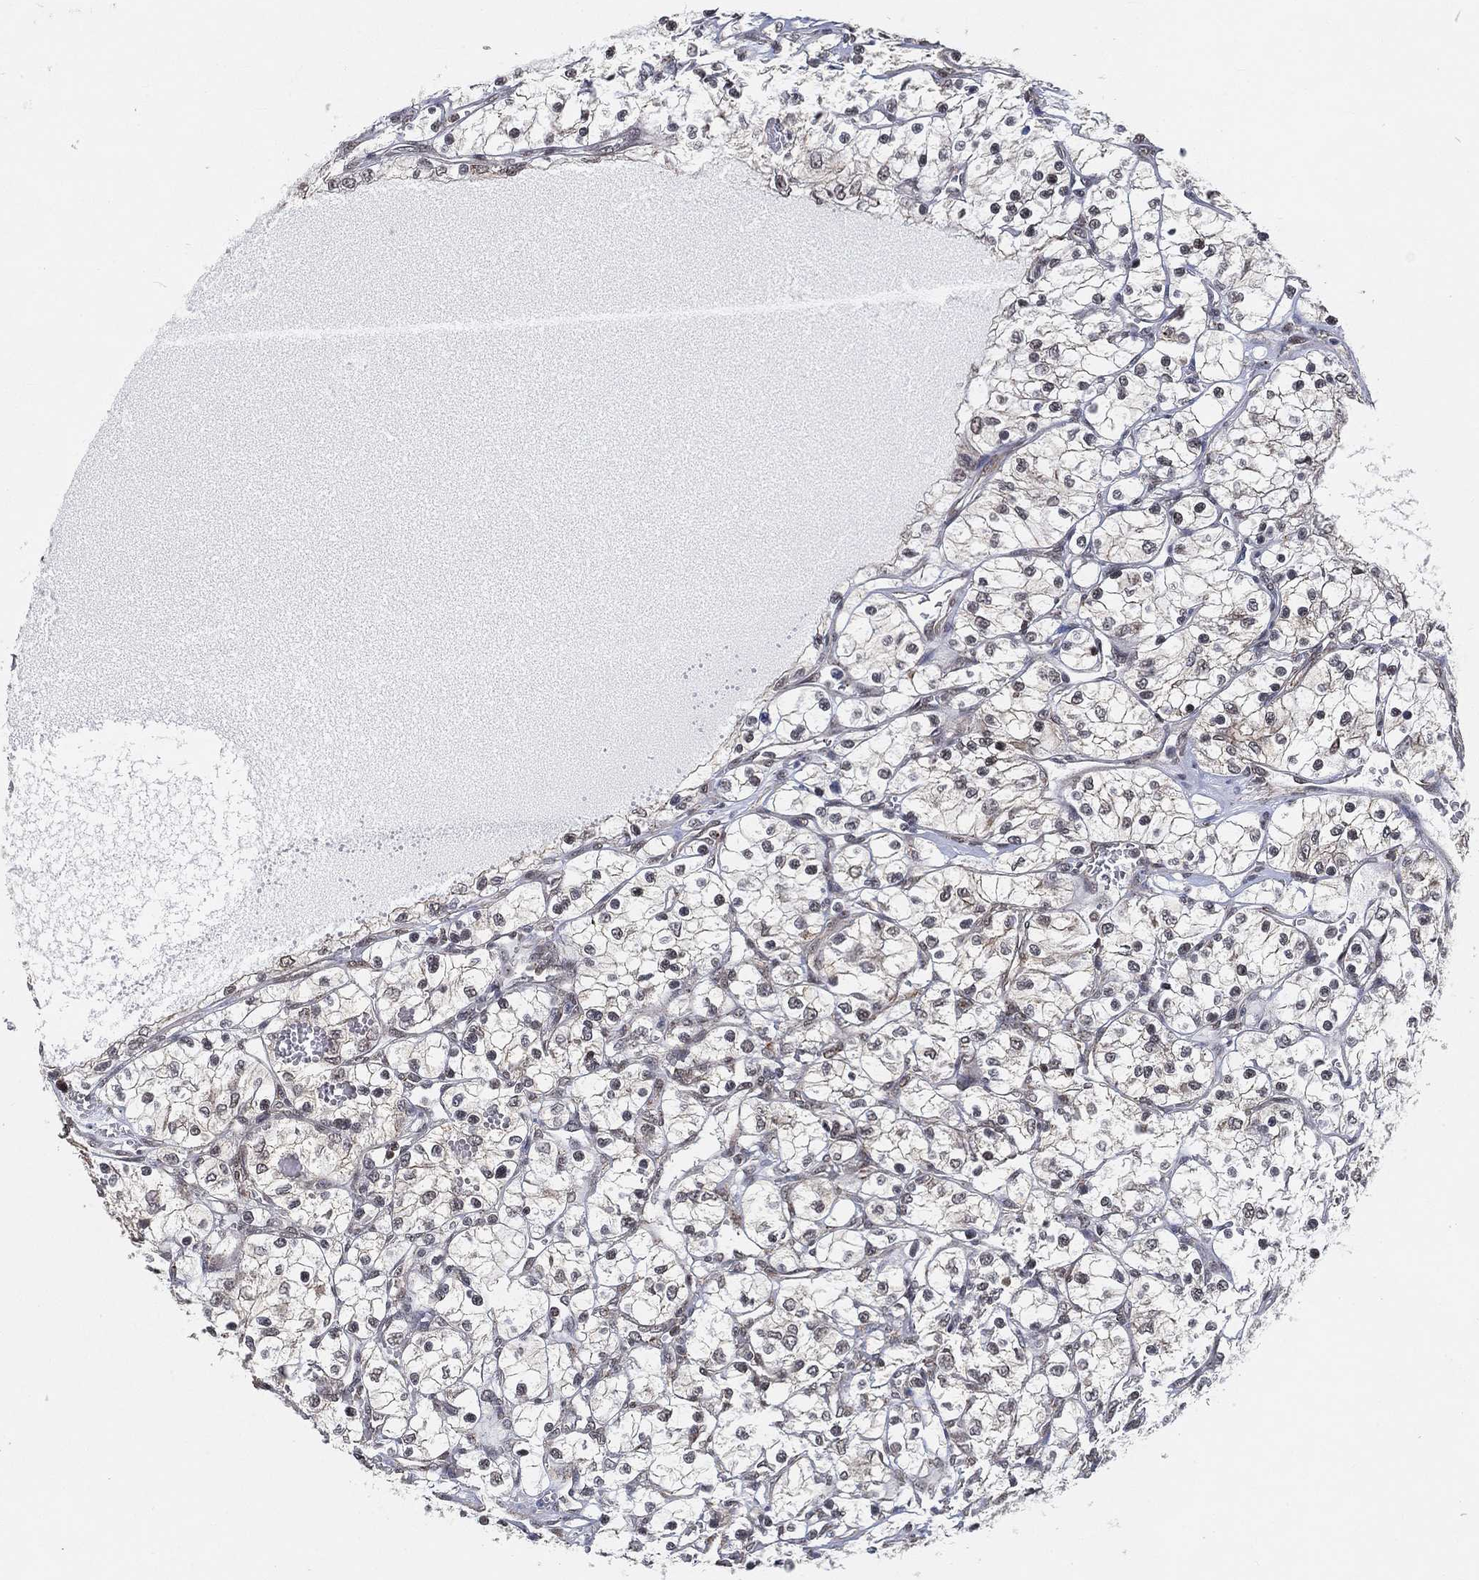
{"staining": {"intensity": "negative", "quantity": "none", "location": "none"}, "tissue": "renal cancer", "cell_type": "Tumor cells", "image_type": "cancer", "snomed": [{"axis": "morphology", "description": "Adenocarcinoma, NOS"}, {"axis": "topography", "description": "Kidney"}], "caption": "Human renal adenocarcinoma stained for a protein using IHC demonstrates no expression in tumor cells.", "gene": "RSRC2", "patient": {"sex": "female", "age": 69}}